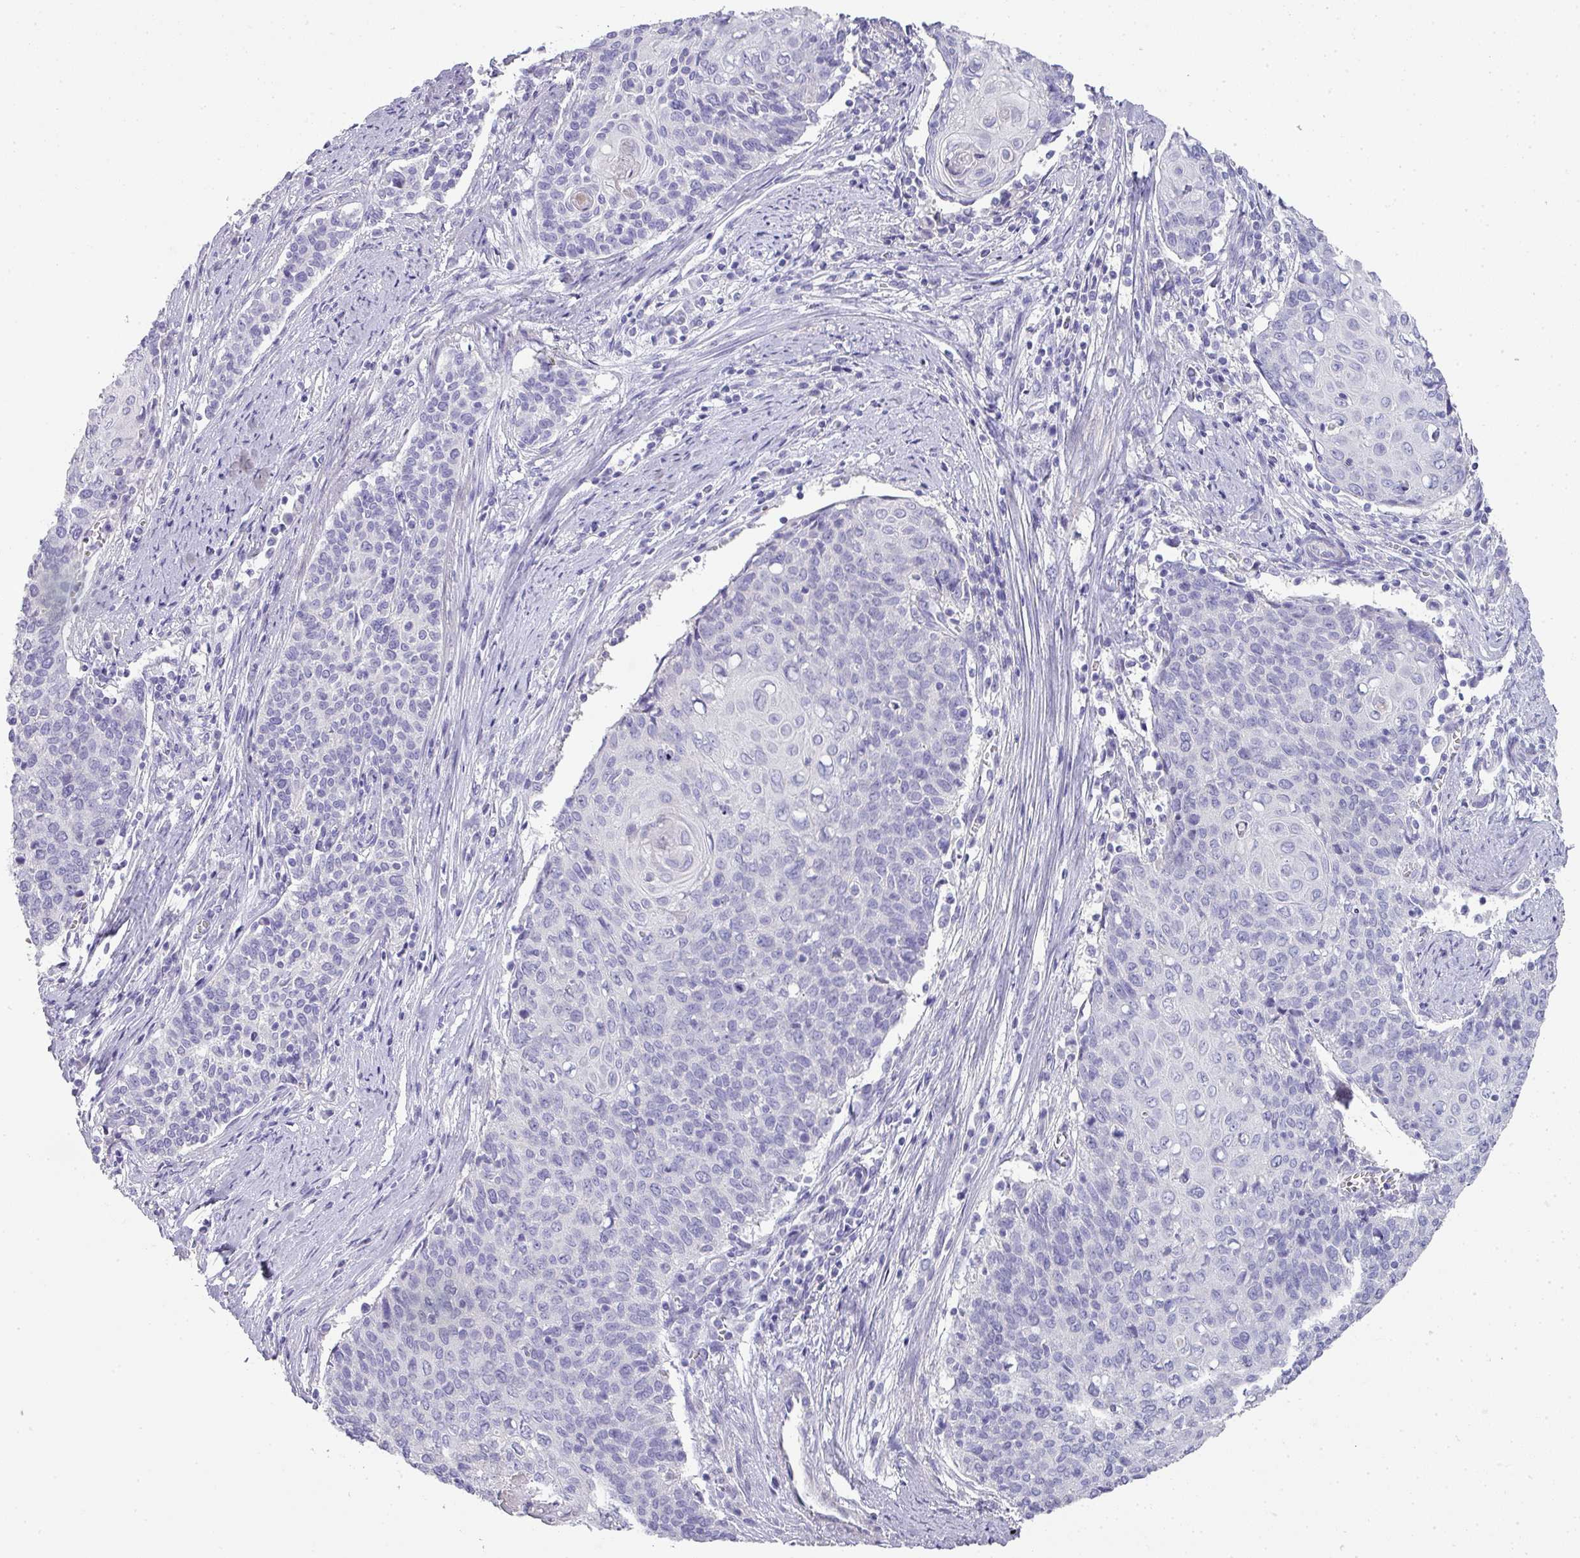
{"staining": {"intensity": "negative", "quantity": "none", "location": "none"}, "tissue": "cervical cancer", "cell_type": "Tumor cells", "image_type": "cancer", "snomed": [{"axis": "morphology", "description": "Squamous cell carcinoma, NOS"}, {"axis": "topography", "description": "Cervix"}], "caption": "Tumor cells are negative for brown protein staining in cervical cancer.", "gene": "GLI4", "patient": {"sex": "female", "age": 39}}